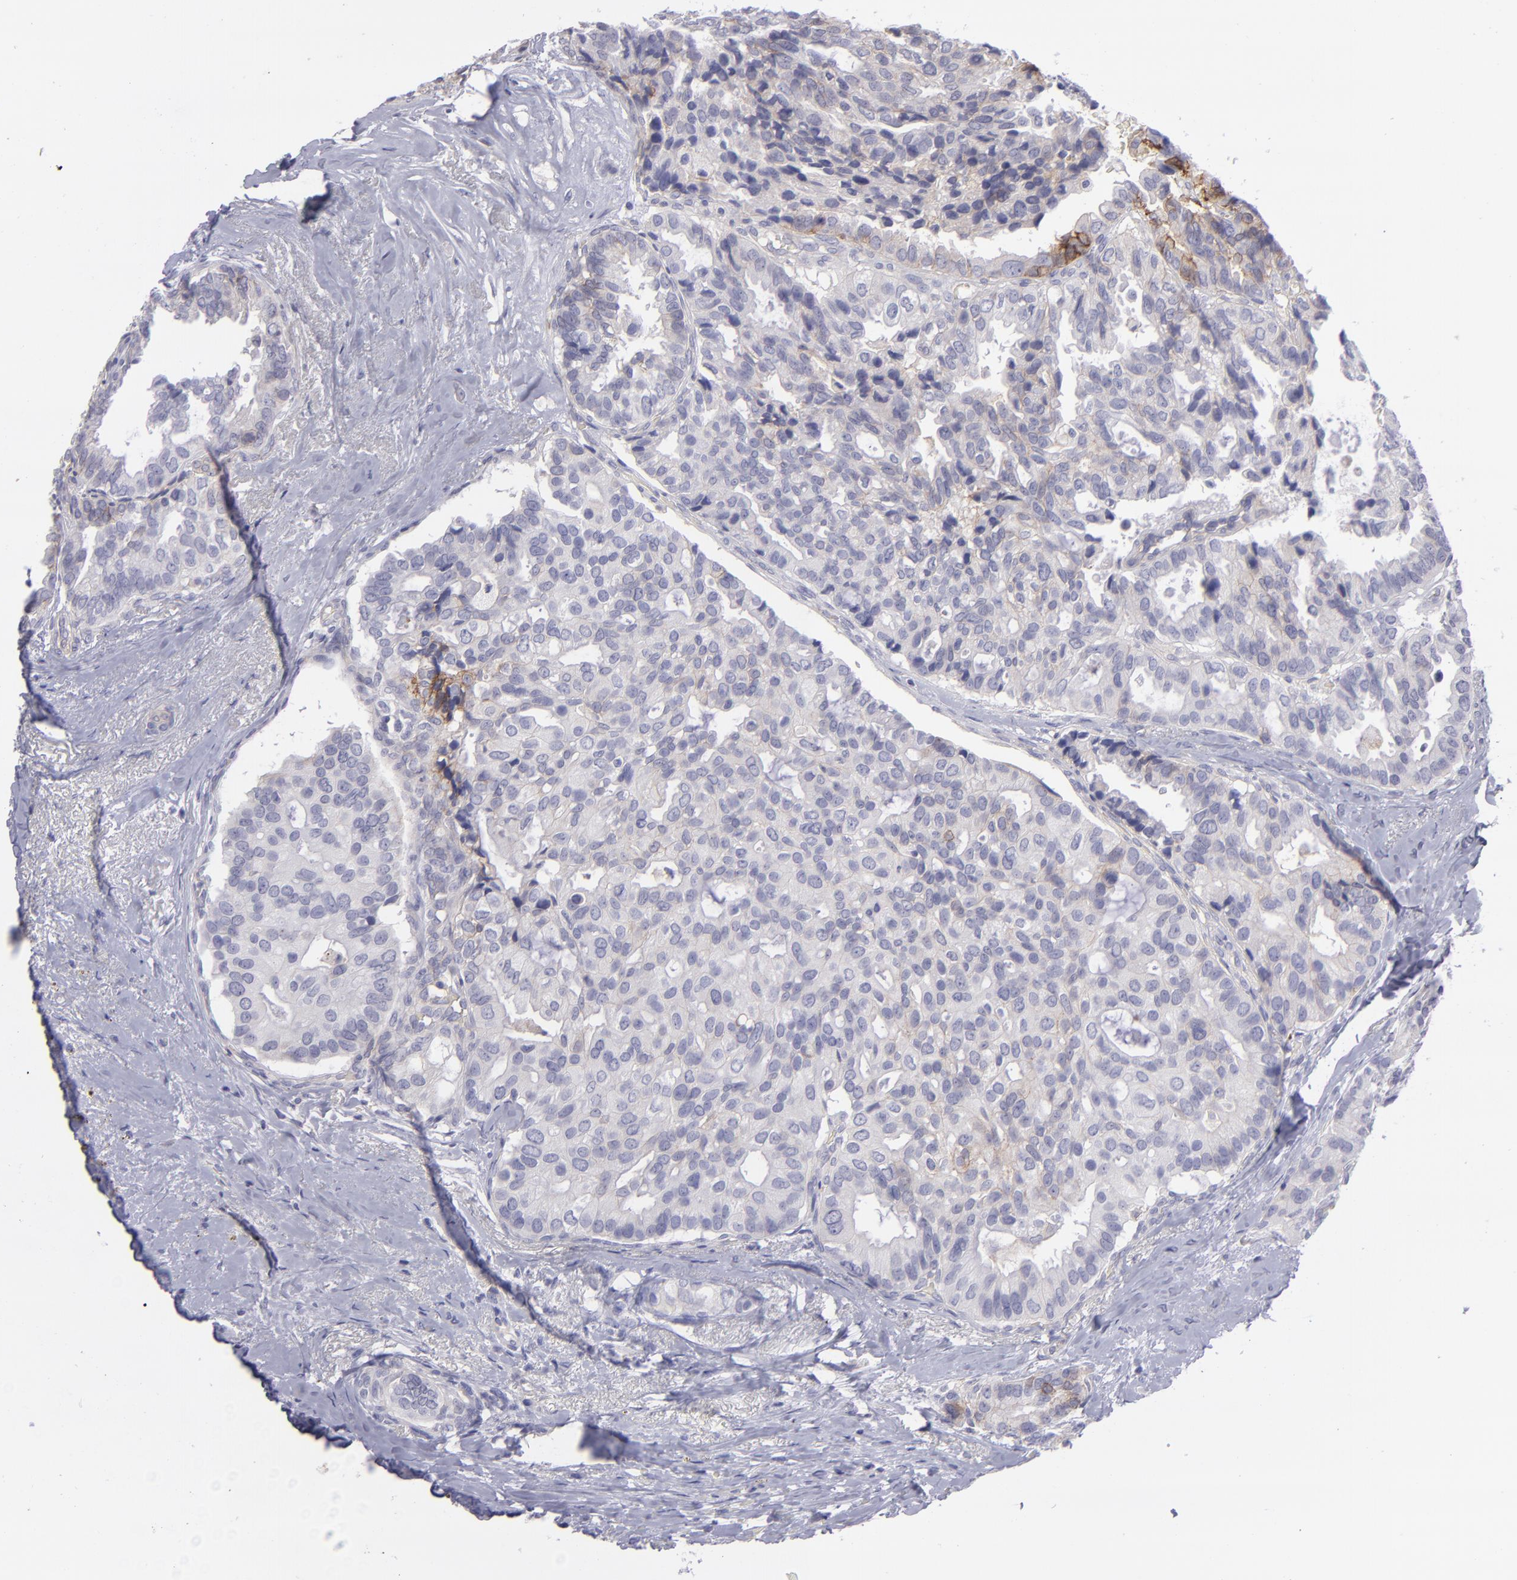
{"staining": {"intensity": "negative", "quantity": "none", "location": "none"}, "tissue": "breast cancer", "cell_type": "Tumor cells", "image_type": "cancer", "snomed": [{"axis": "morphology", "description": "Duct carcinoma"}, {"axis": "topography", "description": "Breast"}], "caption": "High power microscopy micrograph of an immunohistochemistry (IHC) image of intraductal carcinoma (breast), revealing no significant expression in tumor cells.", "gene": "BSG", "patient": {"sex": "female", "age": 69}}